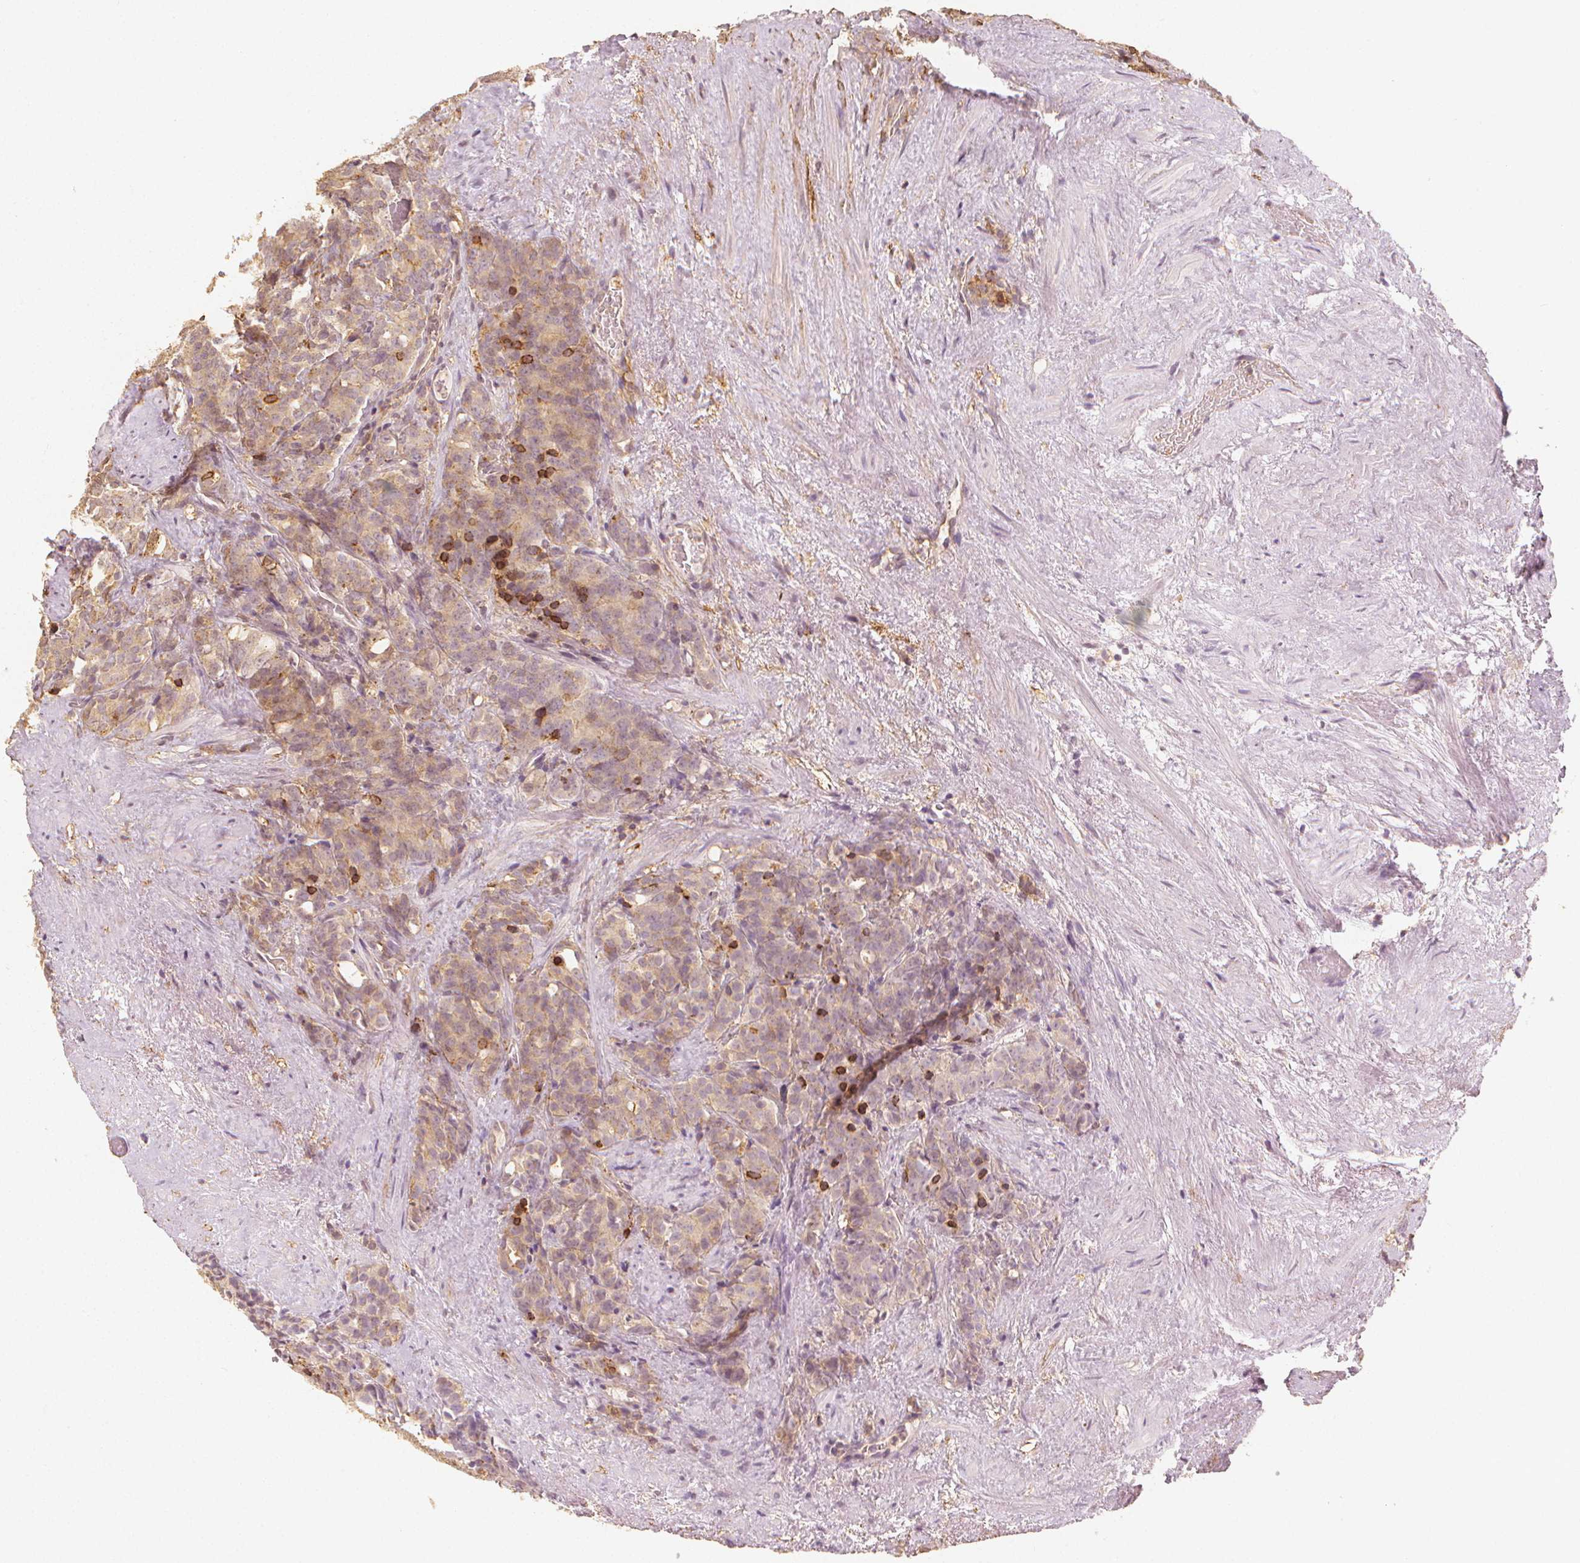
{"staining": {"intensity": "weak", "quantity": "25%-75%", "location": "cytoplasmic/membranous"}, "tissue": "prostate cancer", "cell_type": "Tumor cells", "image_type": "cancer", "snomed": [{"axis": "morphology", "description": "Adenocarcinoma, High grade"}, {"axis": "topography", "description": "Prostate"}], "caption": "High-power microscopy captured an immunohistochemistry micrograph of high-grade adenocarcinoma (prostate), revealing weak cytoplasmic/membranous expression in about 25%-75% of tumor cells. (DAB IHC with brightfield microscopy, high magnification).", "gene": "ARHGAP26", "patient": {"sex": "male", "age": 84}}